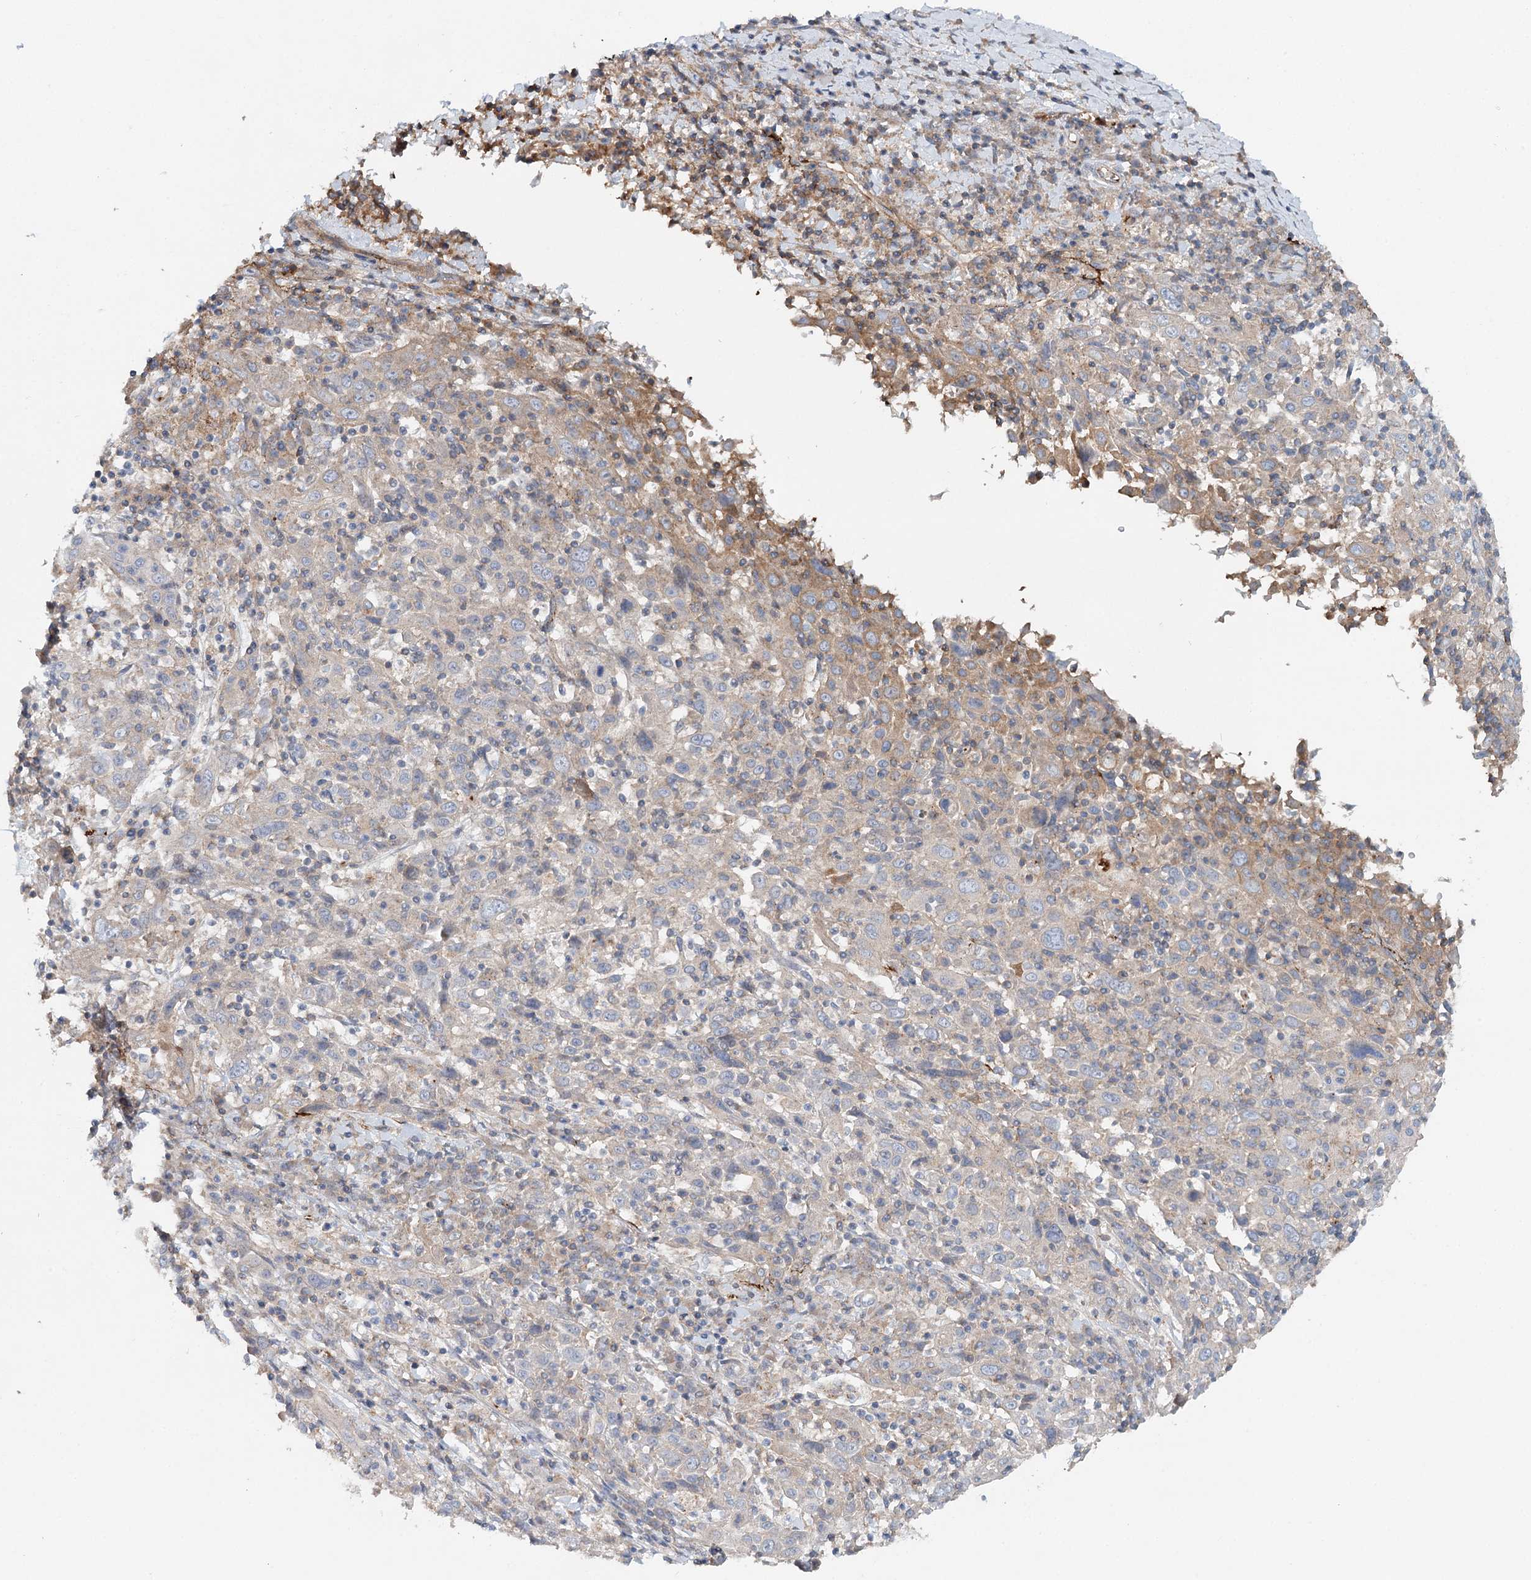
{"staining": {"intensity": "negative", "quantity": "none", "location": "none"}, "tissue": "cervical cancer", "cell_type": "Tumor cells", "image_type": "cancer", "snomed": [{"axis": "morphology", "description": "Squamous cell carcinoma, NOS"}, {"axis": "topography", "description": "Cervix"}], "caption": "This is a micrograph of immunohistochemistry (IHC) staining of cervical cancer, which shows no staining in tumor cells. (DAB immunohistochemistry visualized using brightfield microscopy, high magnification).", "gene": "ALKBH8", "patient": {"sex": "female", "age": 46}}